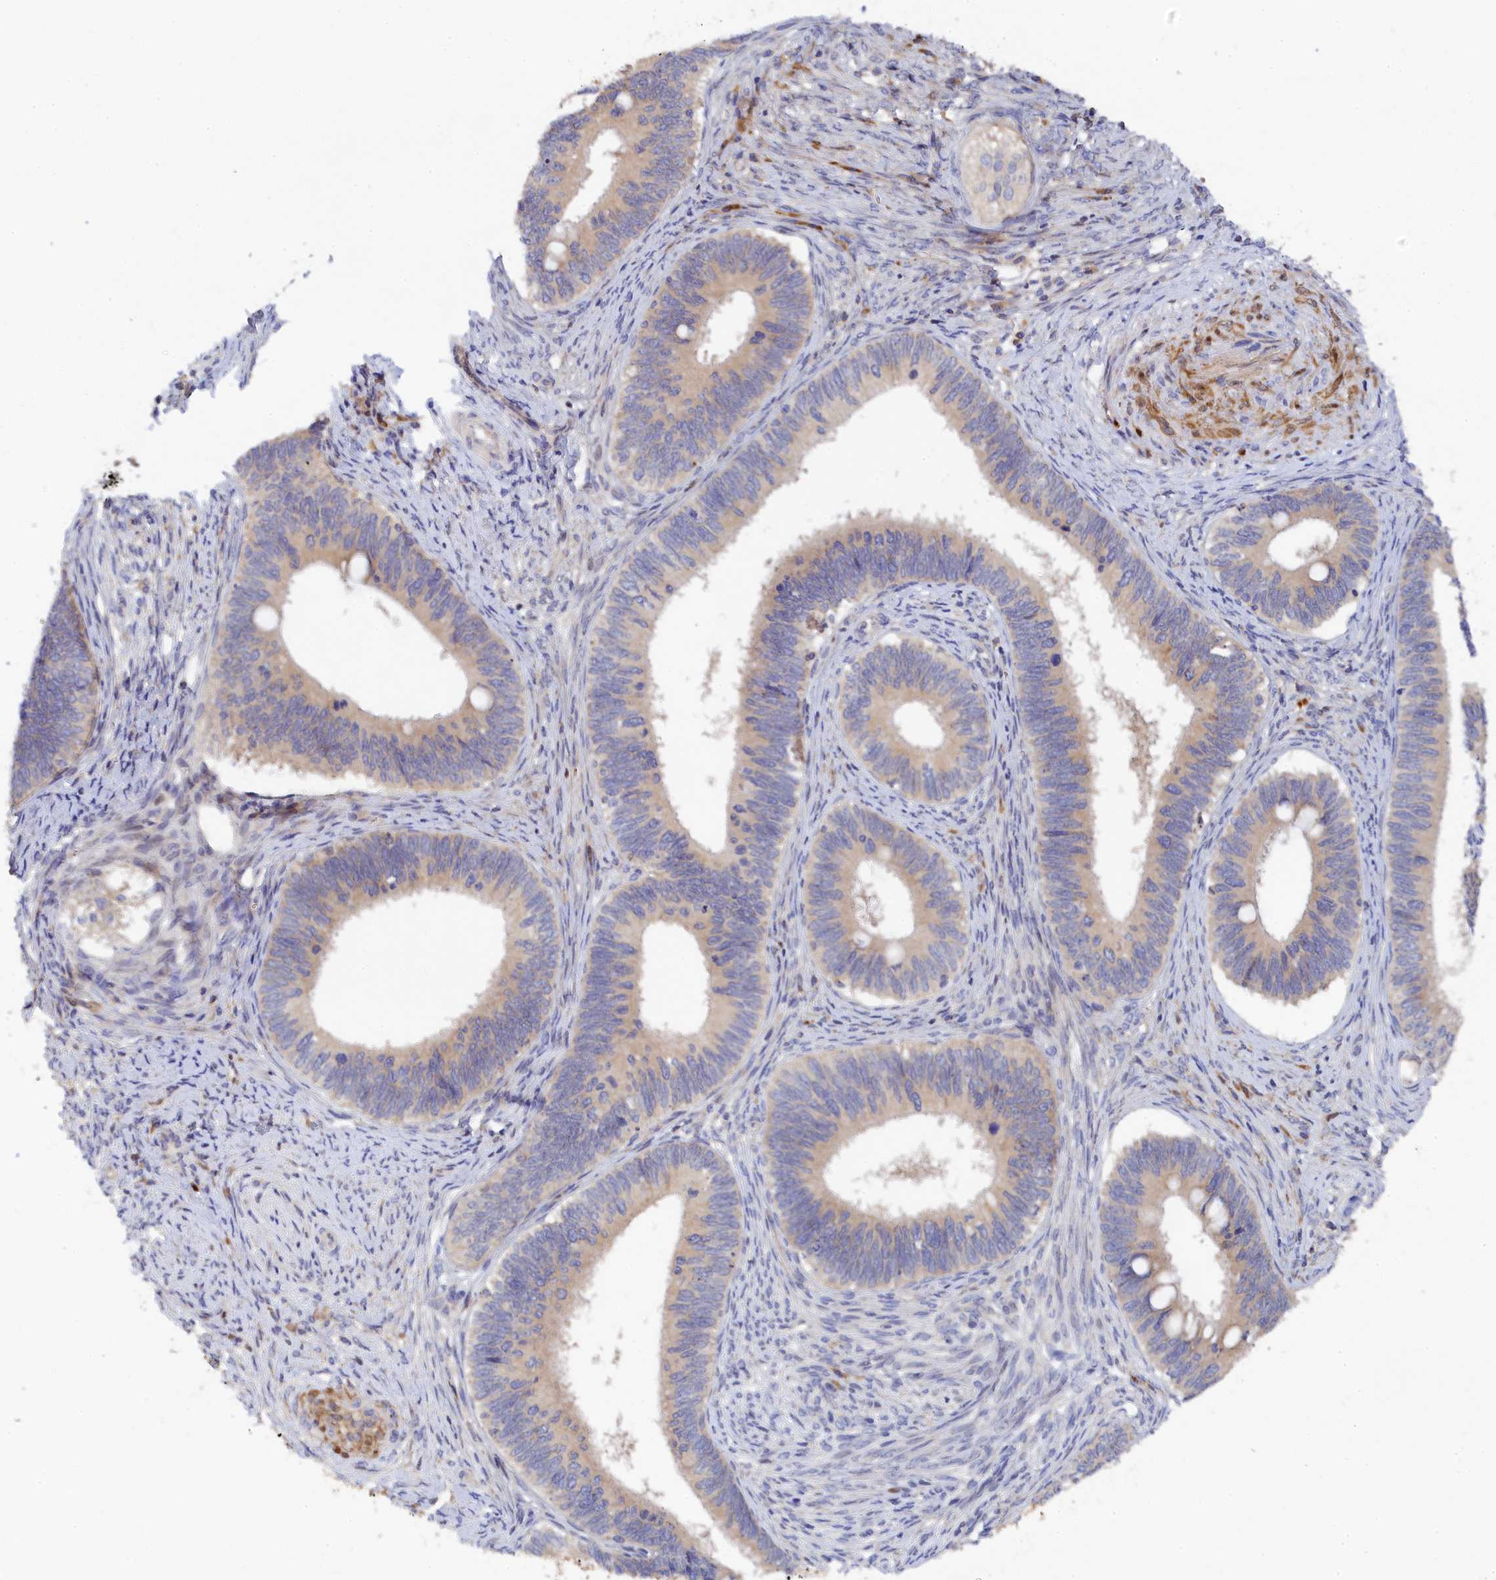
{"staining": {"intensity": "weak", "quantity": "25%-75%", "location": "cytoplasmic/membranous"}, "tissue": "cervical cancer", "cell_type": "Tumor cells", "image_type": "cancer", "snomed": [{"axis": "morphology", "description": "Adenocarcinoma, NOS"}, {"axis": "topography", "description": "Cervix"}], "caption": "About 25%-75% of tumor cells in adenocarcinoma (cervical) display weak cytoplasmic/membranous protein staining as visualized by brown immunohistochemical staining.", "gene": "SPATA5L1", "patient": {"sex": "female", "age": 42}}